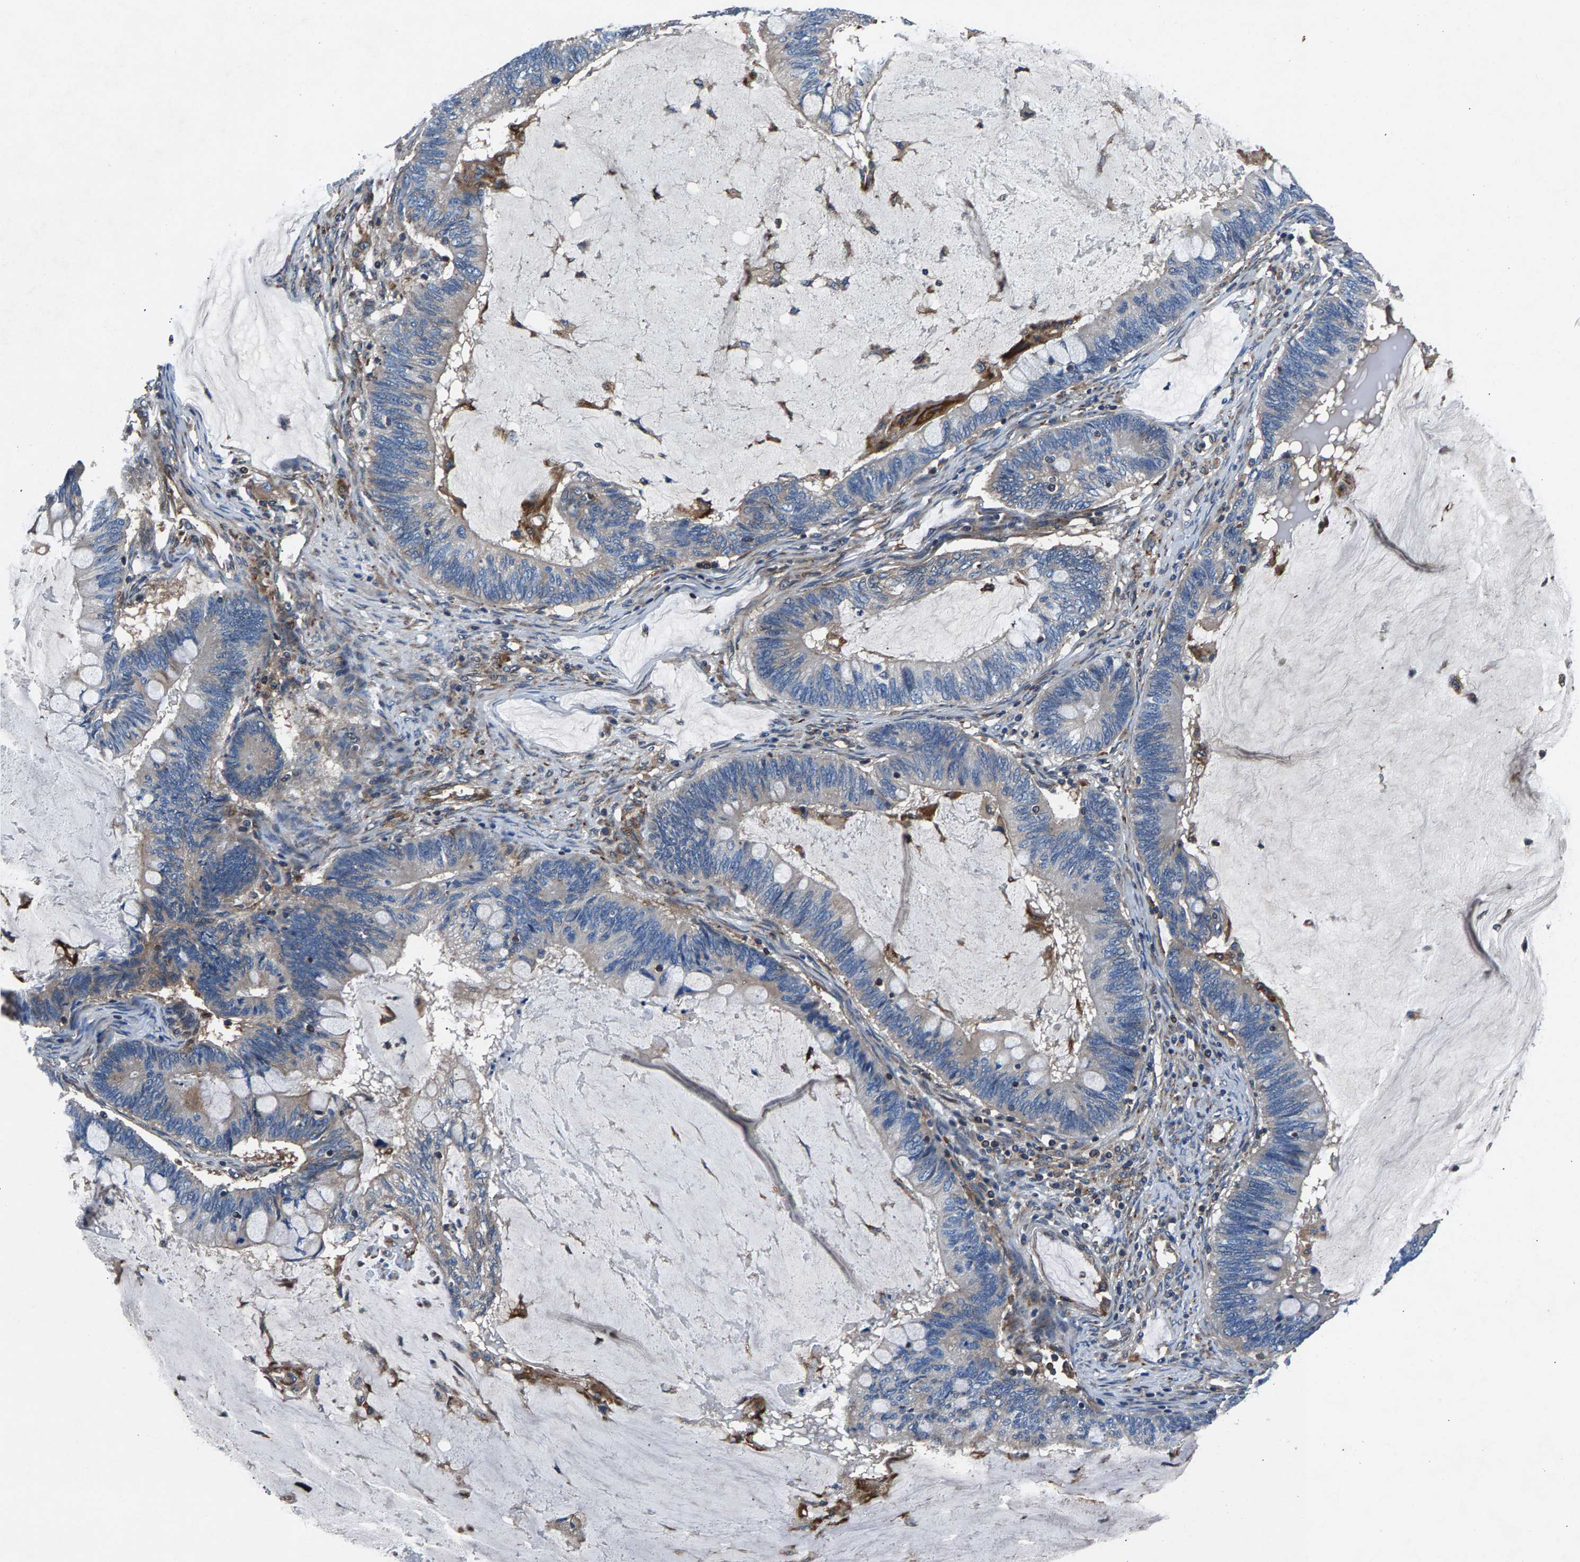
{"staining": {"intensity": "negative", "quantity": "none", "location": "none"}, "tissue": "ovarian cancer", "cell_type": "Tumor cells", "image_type": "cancer", "snomed": [{"axis": "morphology", "description": "Cystadenocarcinoma, mucinous, NOS"}, {"axis": "topography", "description": "Ovary"}], "caption": "A photomicrograph of human ovarian cancer is negative for staining in tumor cells. The staining was performed using DAB to visualize the protein expression in brown, while the nuclei were stained in blue with hematoxylin (Magnification: 20x).", "gene": "LPCAT1", "patient": {"sex": "female", "age": 61}}